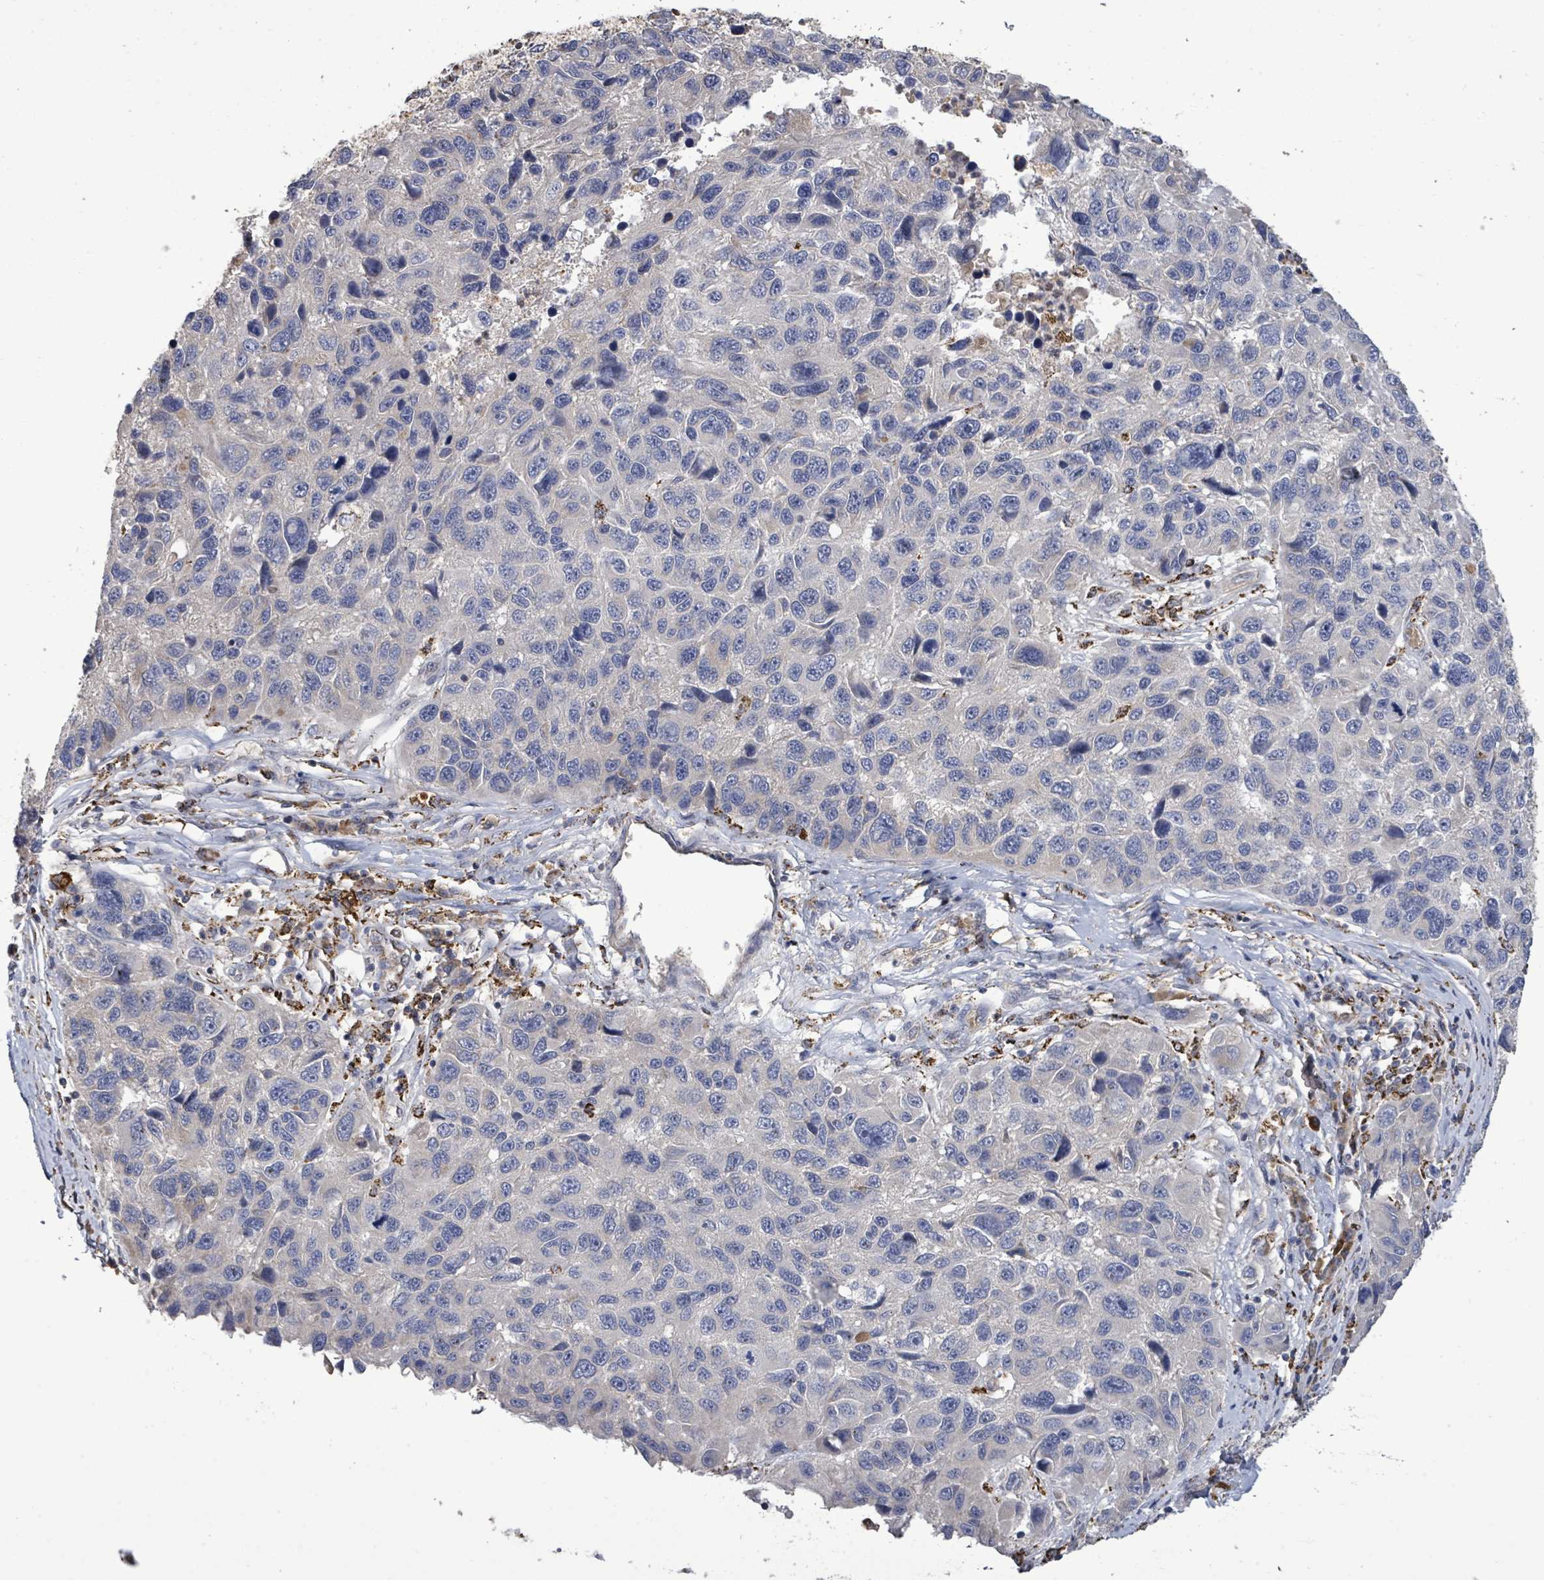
{"staining": {"intensity": "negative", "quantity": "none", "location": "none"}, "tissue": "melanoma", "cell_type": "Tumor cells", "image_type": "cancer", "snomed": [{"axis": "morphology", "description": "Malignant melanoma, NOS"}, {"axis": "topography", "description": "Skin"}], "caption": "IHC histopathology image of melanoma stained for a protein (brown), which reveals no expression in tumor cells. Brightfield microscopy of immunohistochemistry (IHC) stained with DAB (3,3'-diaminobenzidine) (brown) and hematoxylin (blue), captured at high magnification.", "gene": "MTMR12", "patient": {"sex": "male", "age": 53}}